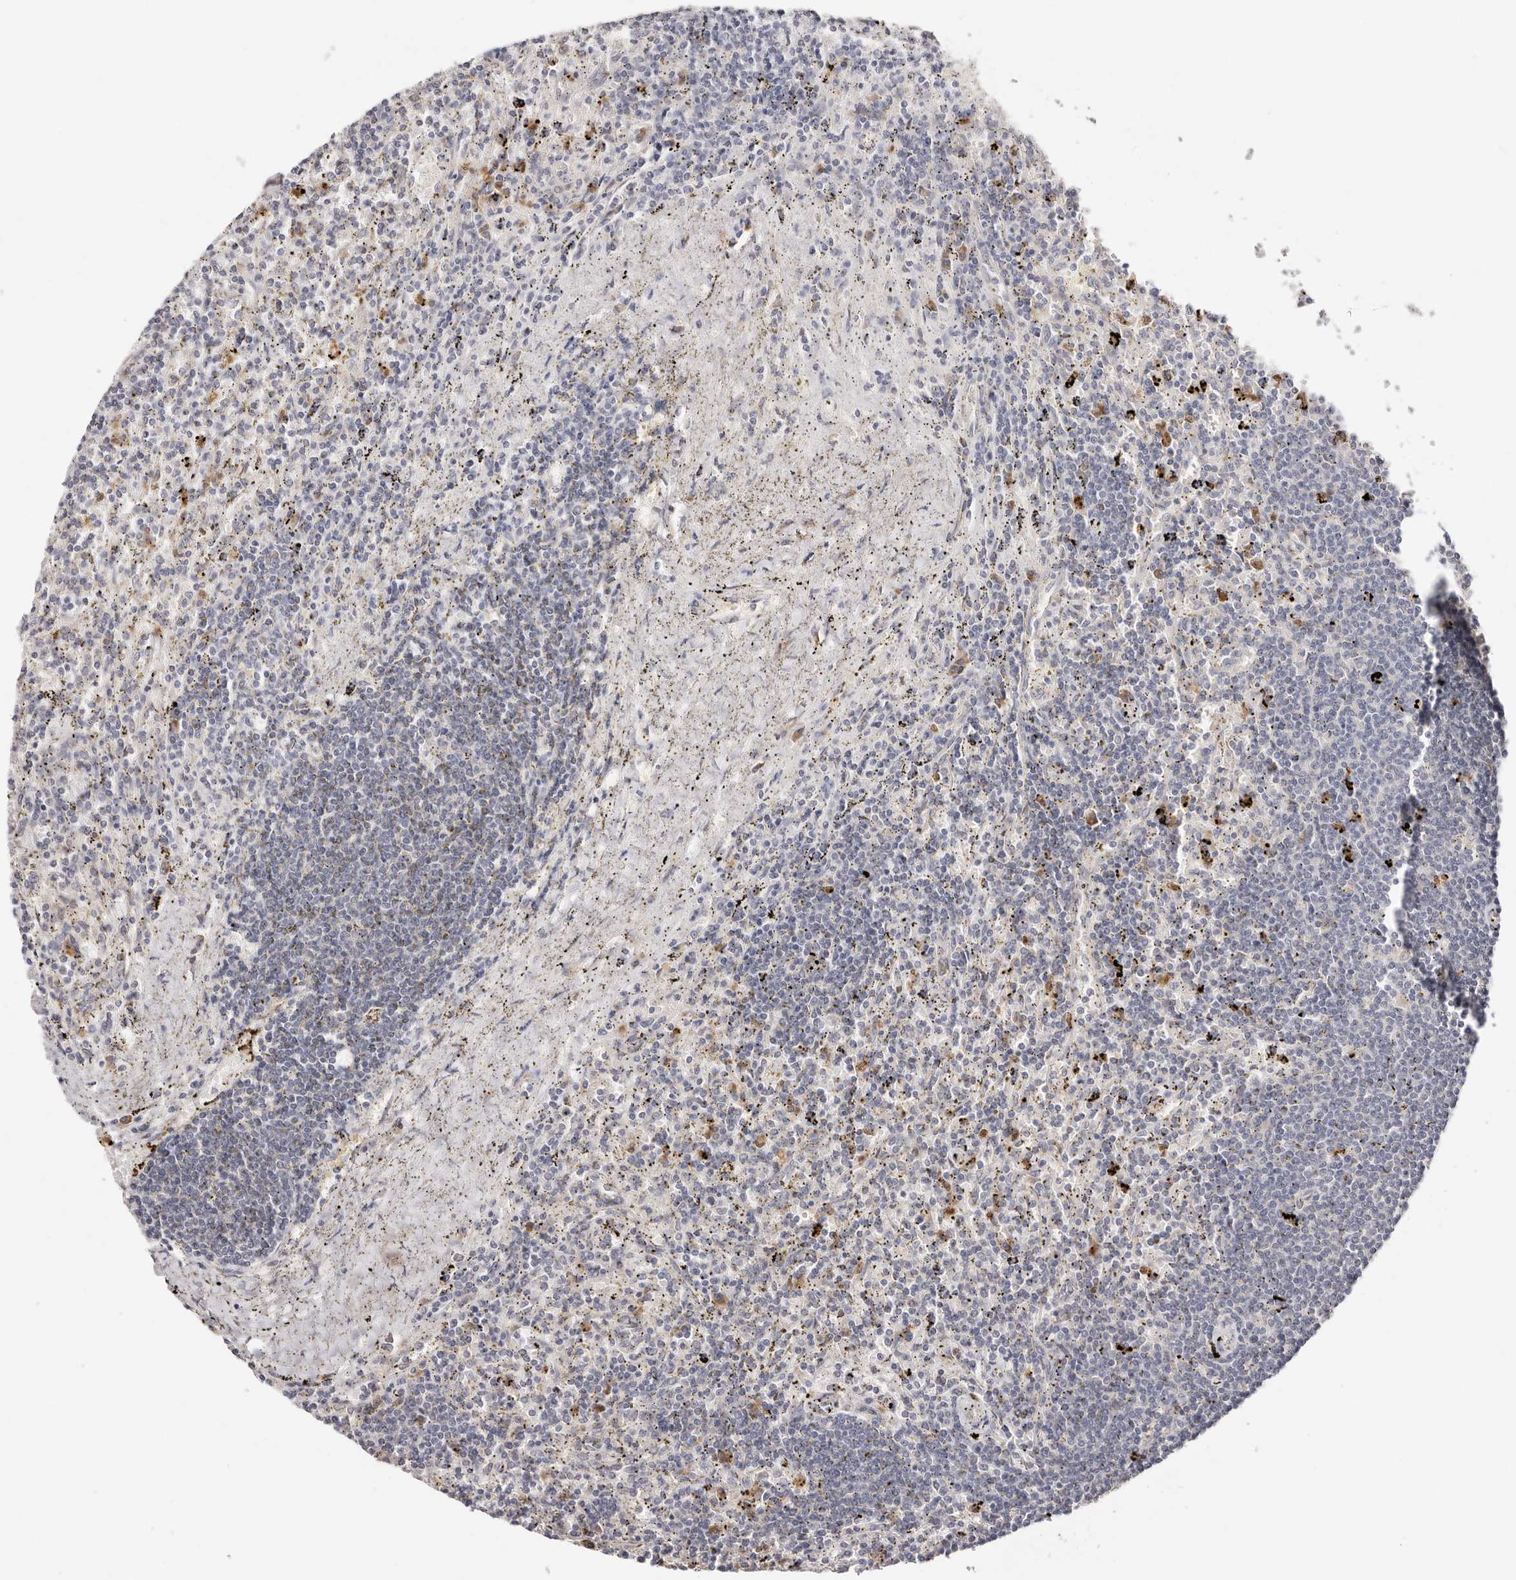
{"staining": {"intensity": "negative", "quantity": "none", "location": "none"}, "tissue": "lymphoma", "cell_type": "Tumor cells", "image_type": "cancer", "snomed": [{"axis": "morphology", "description": "Malignant lymphoma, non-Hodgkin's type, Low grade"}, {"axis": "topography", "description": "Spleen"}], "caption": "Protein analysis of malignant lymphoma, non-Hodgkin's type (low-grade) exhibits no significant staining in tumor cells.", "gene": "BCL2L15", "patient": {"sex": "male", "age": 76}}